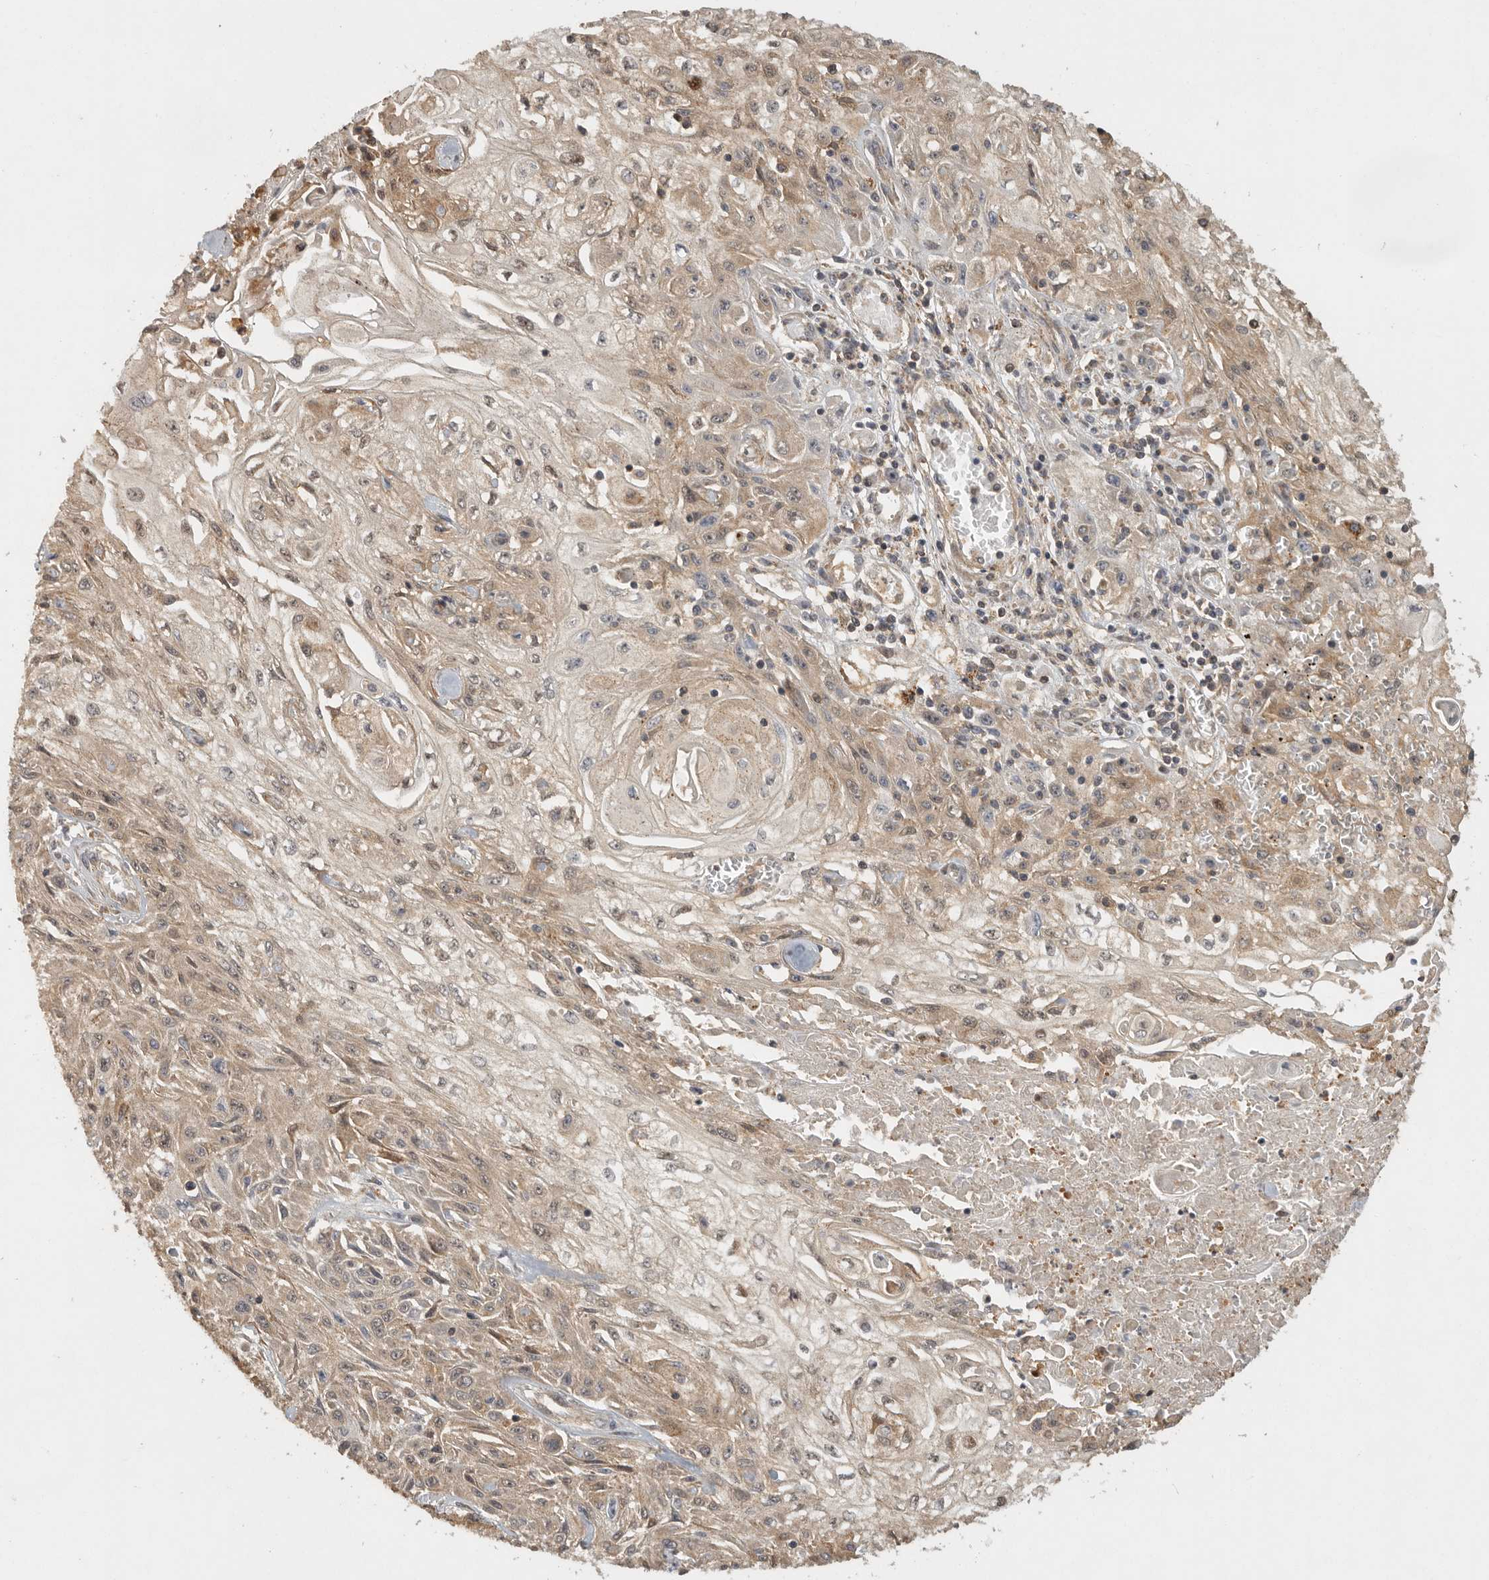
{"staining": {"intensity": "moderate", "quantity": ">75%", "location": "cytoplasmic/membranous"}, "tissue": "skin cancer", "cell_type": "Tumor cells", "image_type": "cancer", "snomed": [{"axis": "morphology", "description": "Squamous cell carcinoma, NOS"}, {"axis": "morphology", "description": "Squamous cell carcinoma, metastatic, NOS"}, {"axis": "topography", "description": "Skin"}, {"axis": "topography", "description": "Lymph node"}], "caption": "Brown immunohistochemical staining in skin cancer (squamous cell carcinoma) demonstrates moderate cytoplasmic/membranous staining in about >75% of tumor cells. (Stains: DAB (3,3'-diaminobenzidine) in brown, nuclei in blue, Microscopy: brightfield microscopy at high magnification).", "gene": "SWT1", "patient": {"sex": "male", "age": 75}}